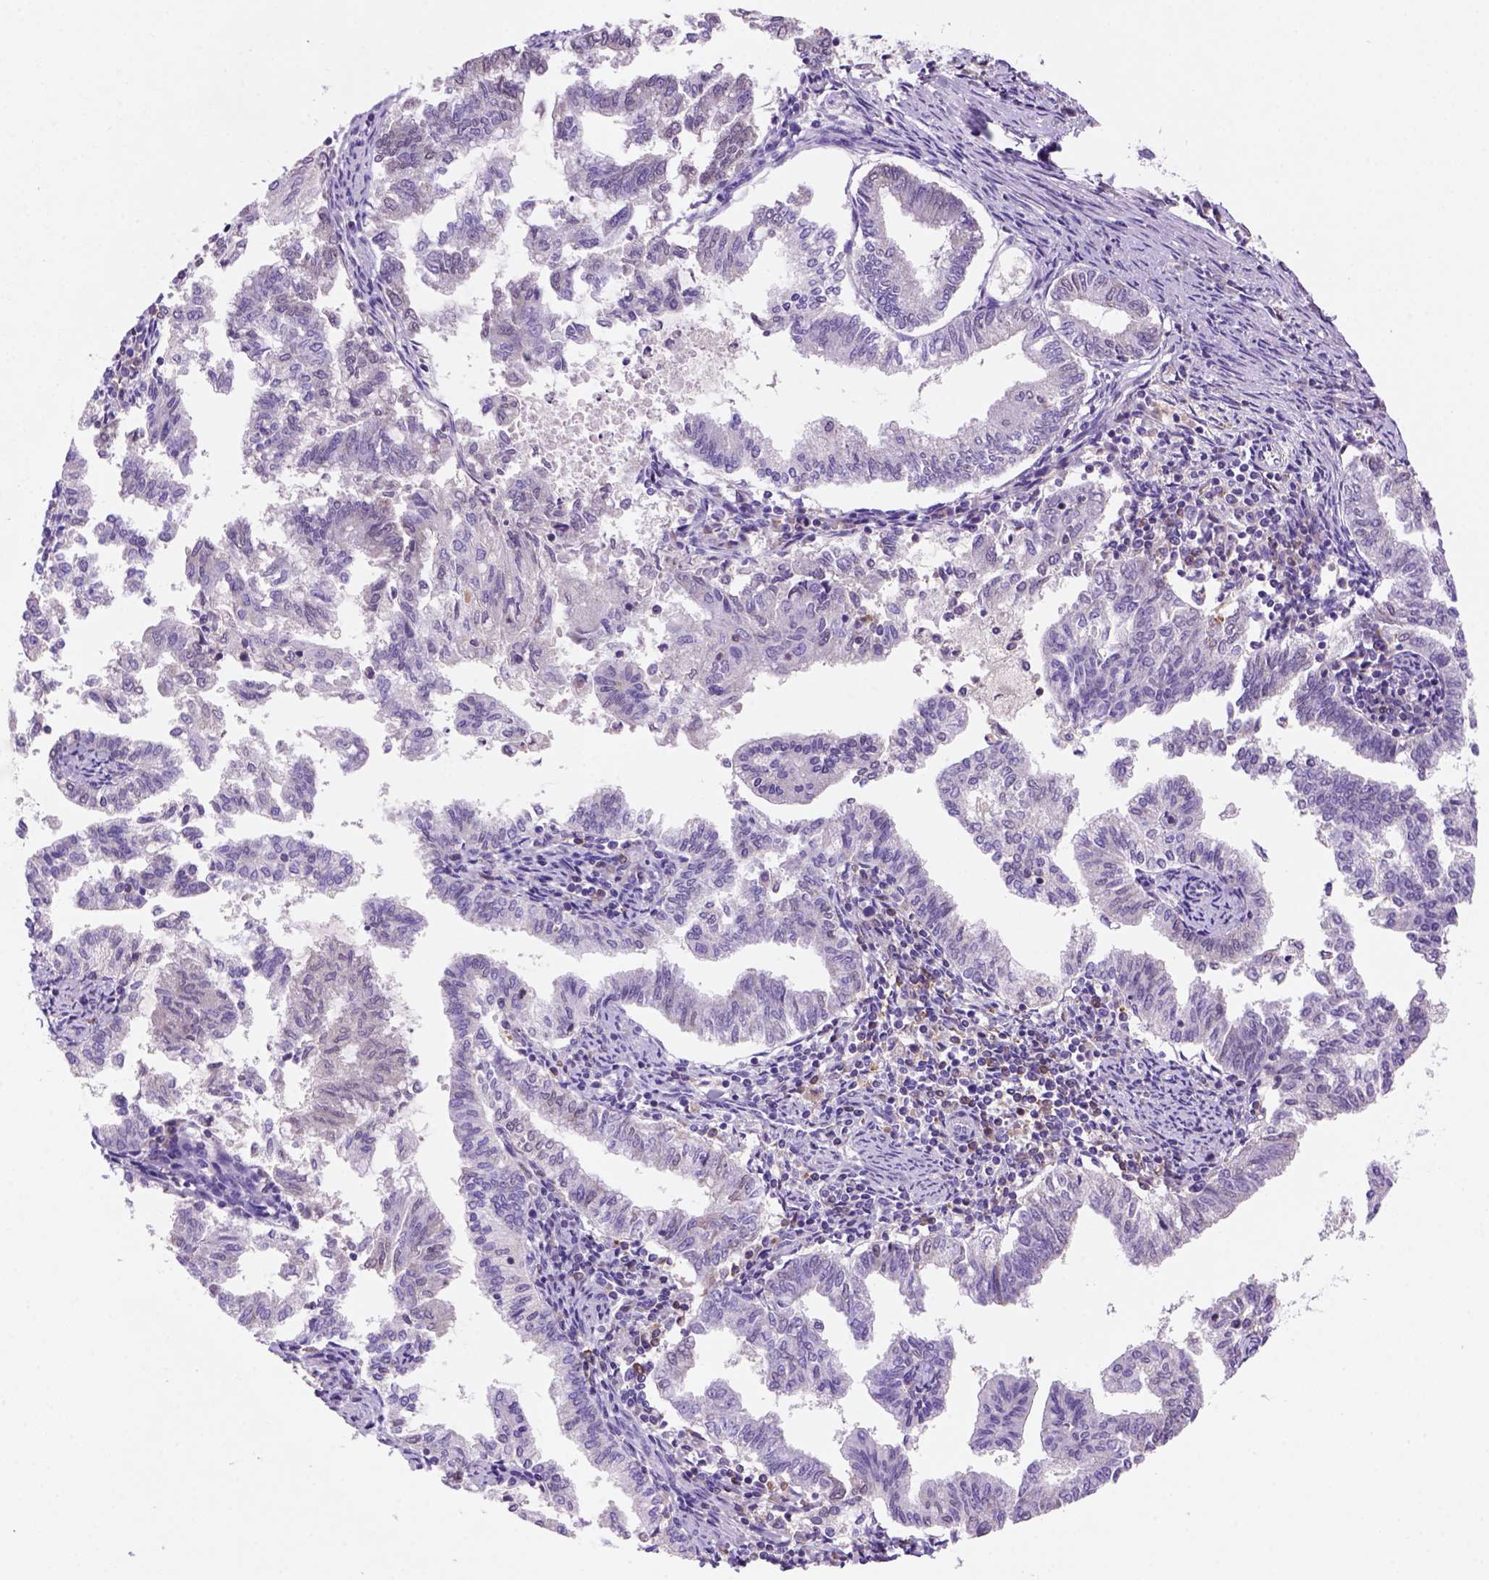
{"staining": {"intensity": "negative", "quantity": "none", "location": "none"}, "tissue": "endometrial cancer", "cell_type": "Tumor cells", "image_type": "cancer", "snomed": [{"axis": "morphology", "description": "Adenocarcinoma, NOS"}, {"axis": "topography", "description": "Endometrium"}], "caption": "Immunohistochemistry (IHC) photomicrograph of human adenocarcinoma (endometrial) stained for a protein (brown), which shows no expression in tumor cells.", "gene": "INPP5D", "patient": {"sex": "female", "age": 79}}